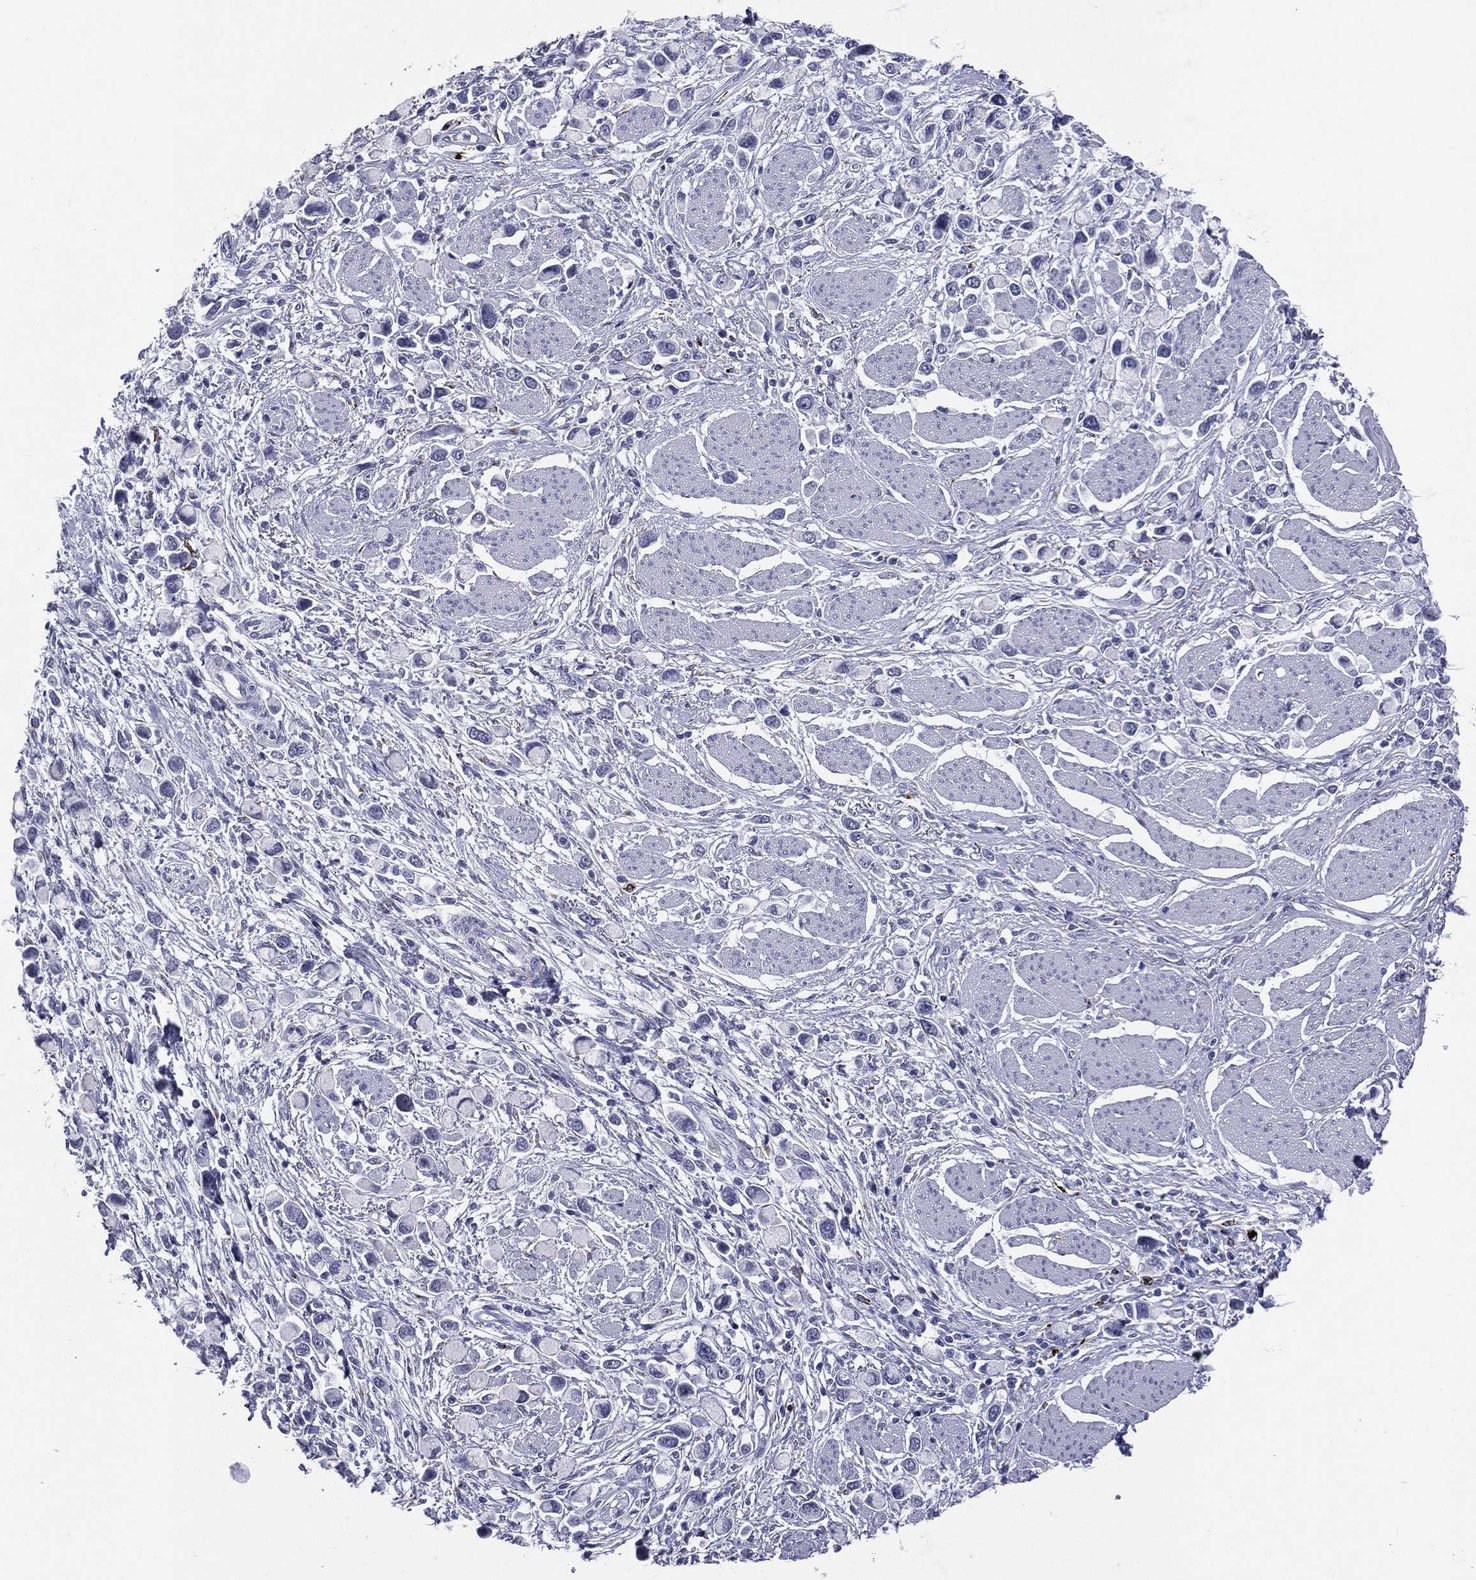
{"staining": {"intensity": "negative", "quantity": "none", "location": "none"}, "tissue": "stomach cancer", "cell_type": "Tumor cells", "image_type": "cancer", "snomed": [{"axis": "morphology", "description": "Adenocarcinoma, NOS"}, {"axis": "topography", "description": "Stomach"}], "caption": "Tumor cells are negative for protein expression in human stomach cancer (adenocarcinoma). (Brightfield microscopy of DAB (3,3'-diaminobenzidine) immunohistochemistry (IHC) at high magnification).", "gene": "HLA-DOA", "patient": {"sex": "female", "age": 81}}